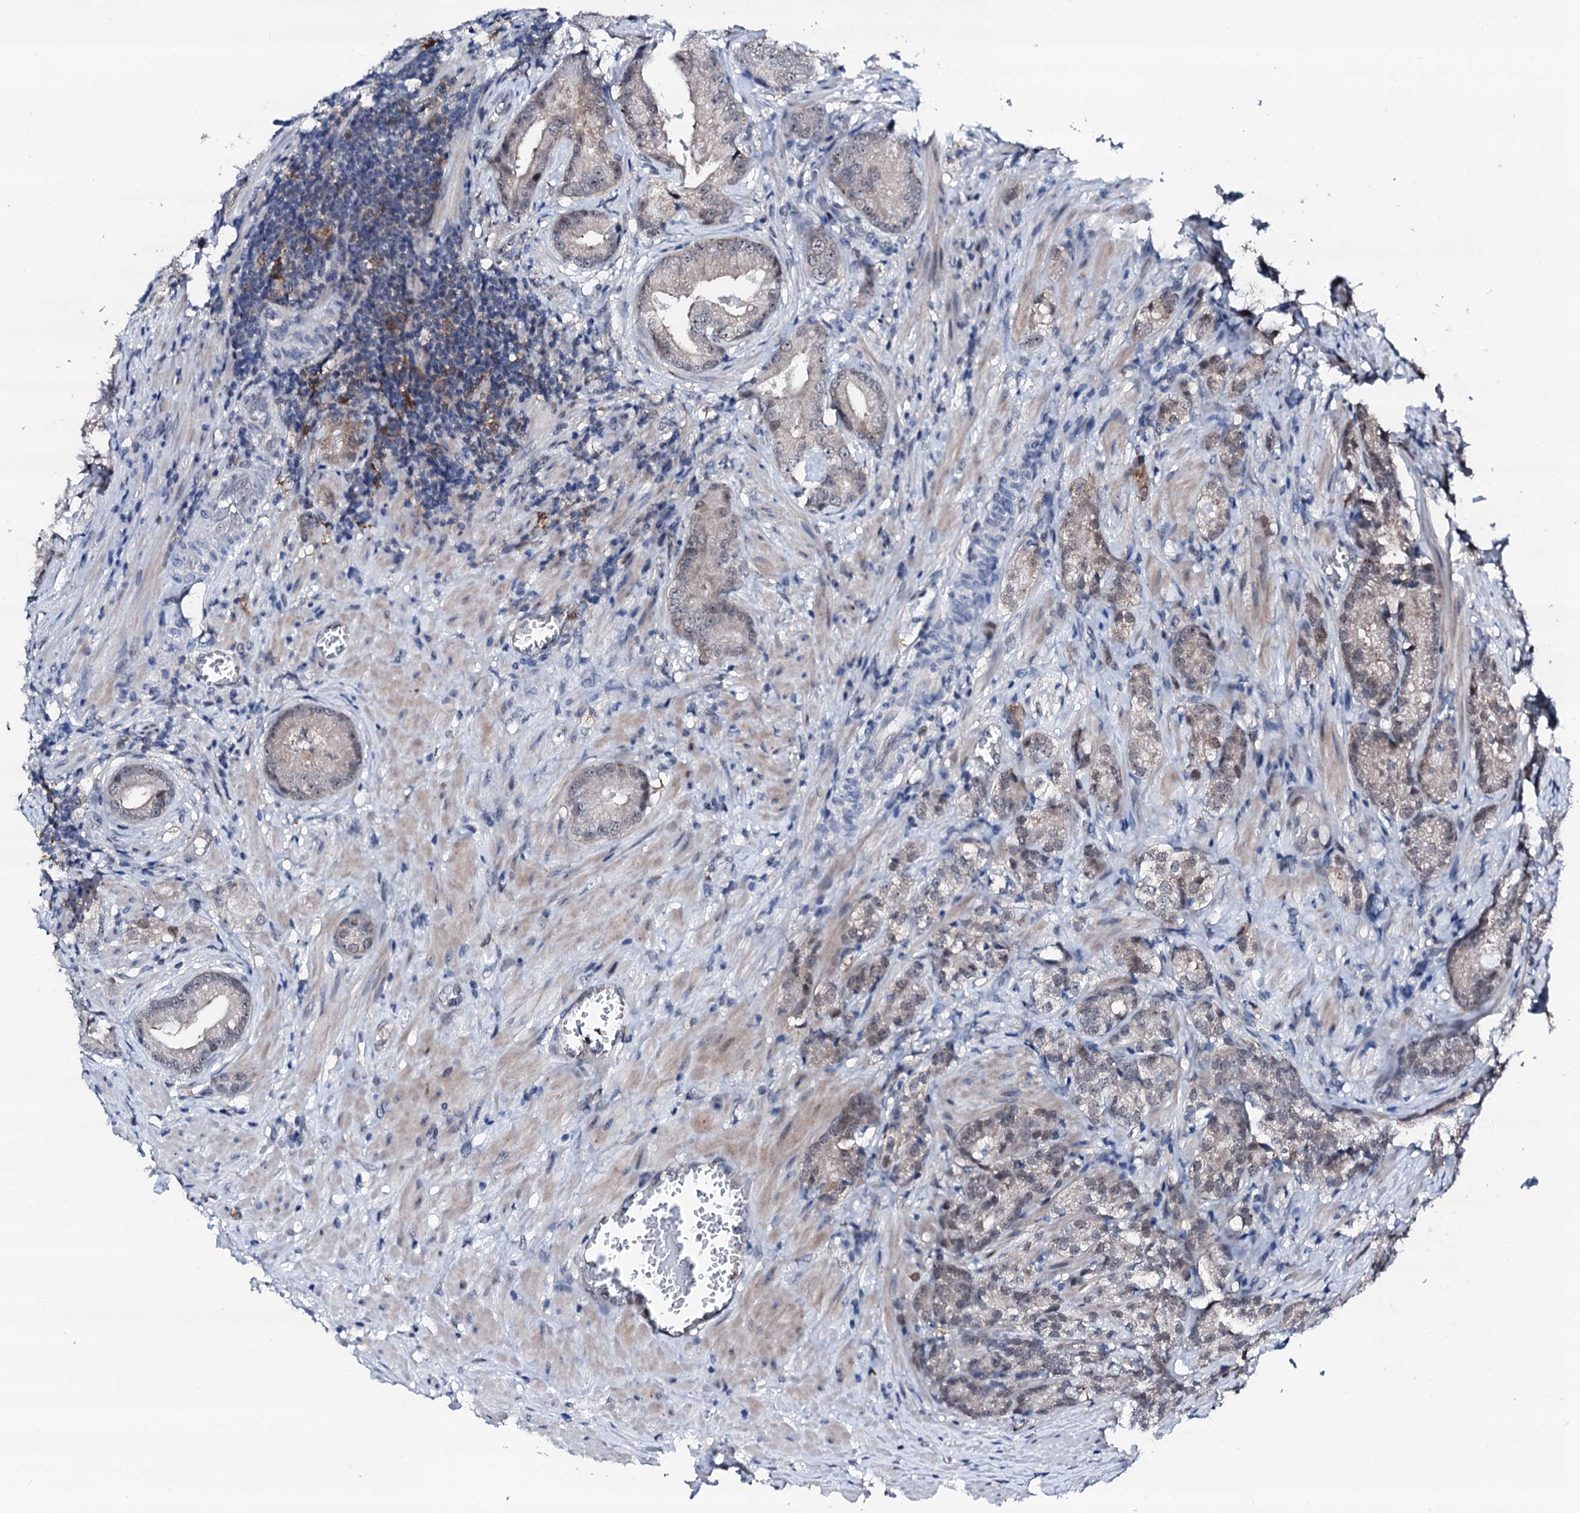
{"staining": {"intensity": "negative", "quantity": "none", "location": "none"}, "tissue": "prostate cancer", "cell_type": "Tumor cells", "image_type": "cancer", "snomed": [{"axis": "morphology", "description": "Adenocarcinoma, High grade"}, {"axis": "topography", "description": "Prostate"}], "caption": "This is an immunohistochemistry micrograph of prostate adenocarcinoma (high-grade). There is no positivity in tumor cells.", "gene": "TRAFD1", "patient": {"sex": "male", "age": 69}}